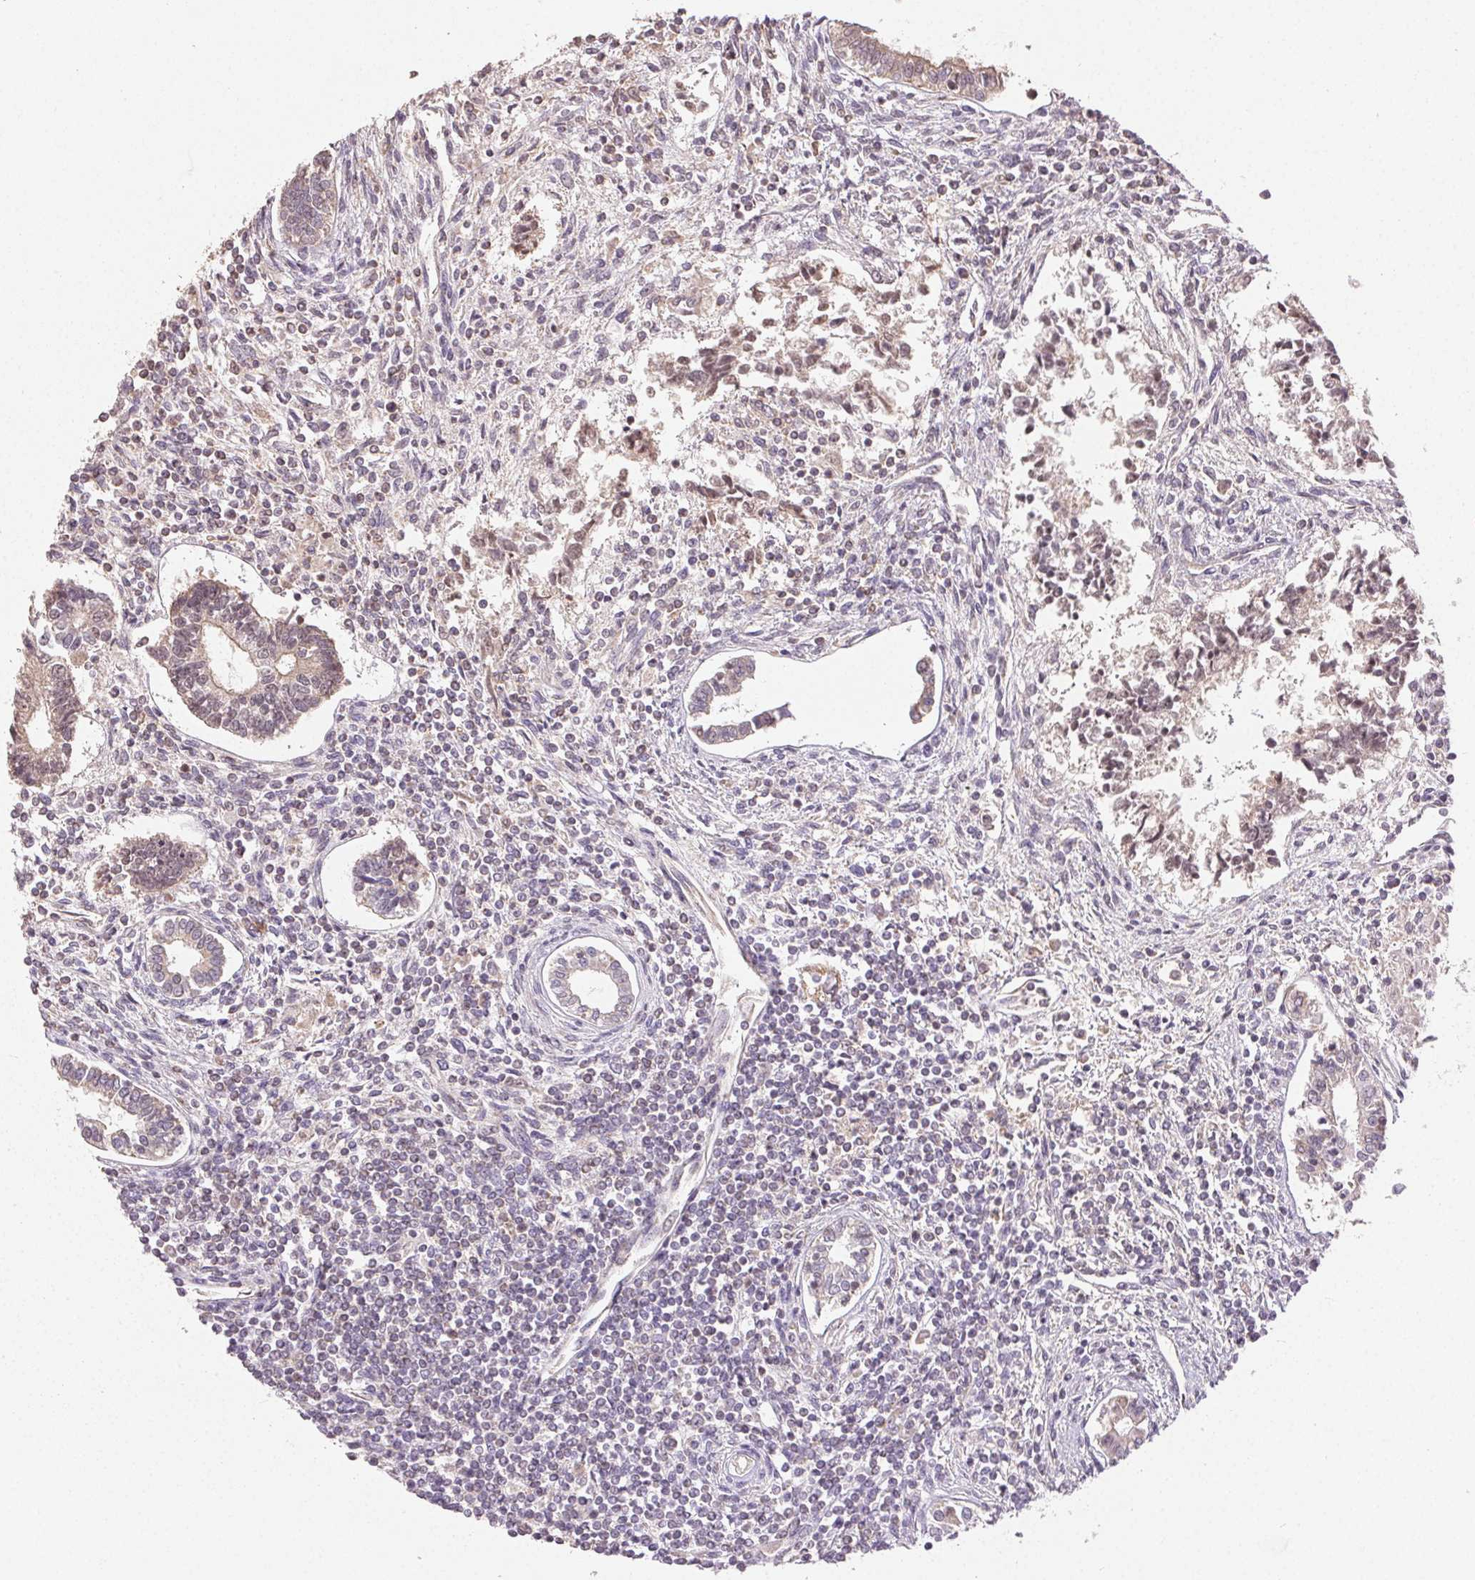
{"staining": {"intensity": "weak", "quantity": "<25%", "location": "cytoplasmic/membranous"}, "tissue": "testis cancer", "cell_type": "Tumor cells", "image_type": "cancer", "snomed": [{"axis": "morphology", "description": "Carcinoma, Embryonal, NOS"}, {"axis": "topography", "description": "Testis"}], "caption": "This is an IHC histopathology image of testis cancer. There is no staining in tumor cells.", "gene": "CLASP1", "patient": {"sex": "male", "age": 37}}